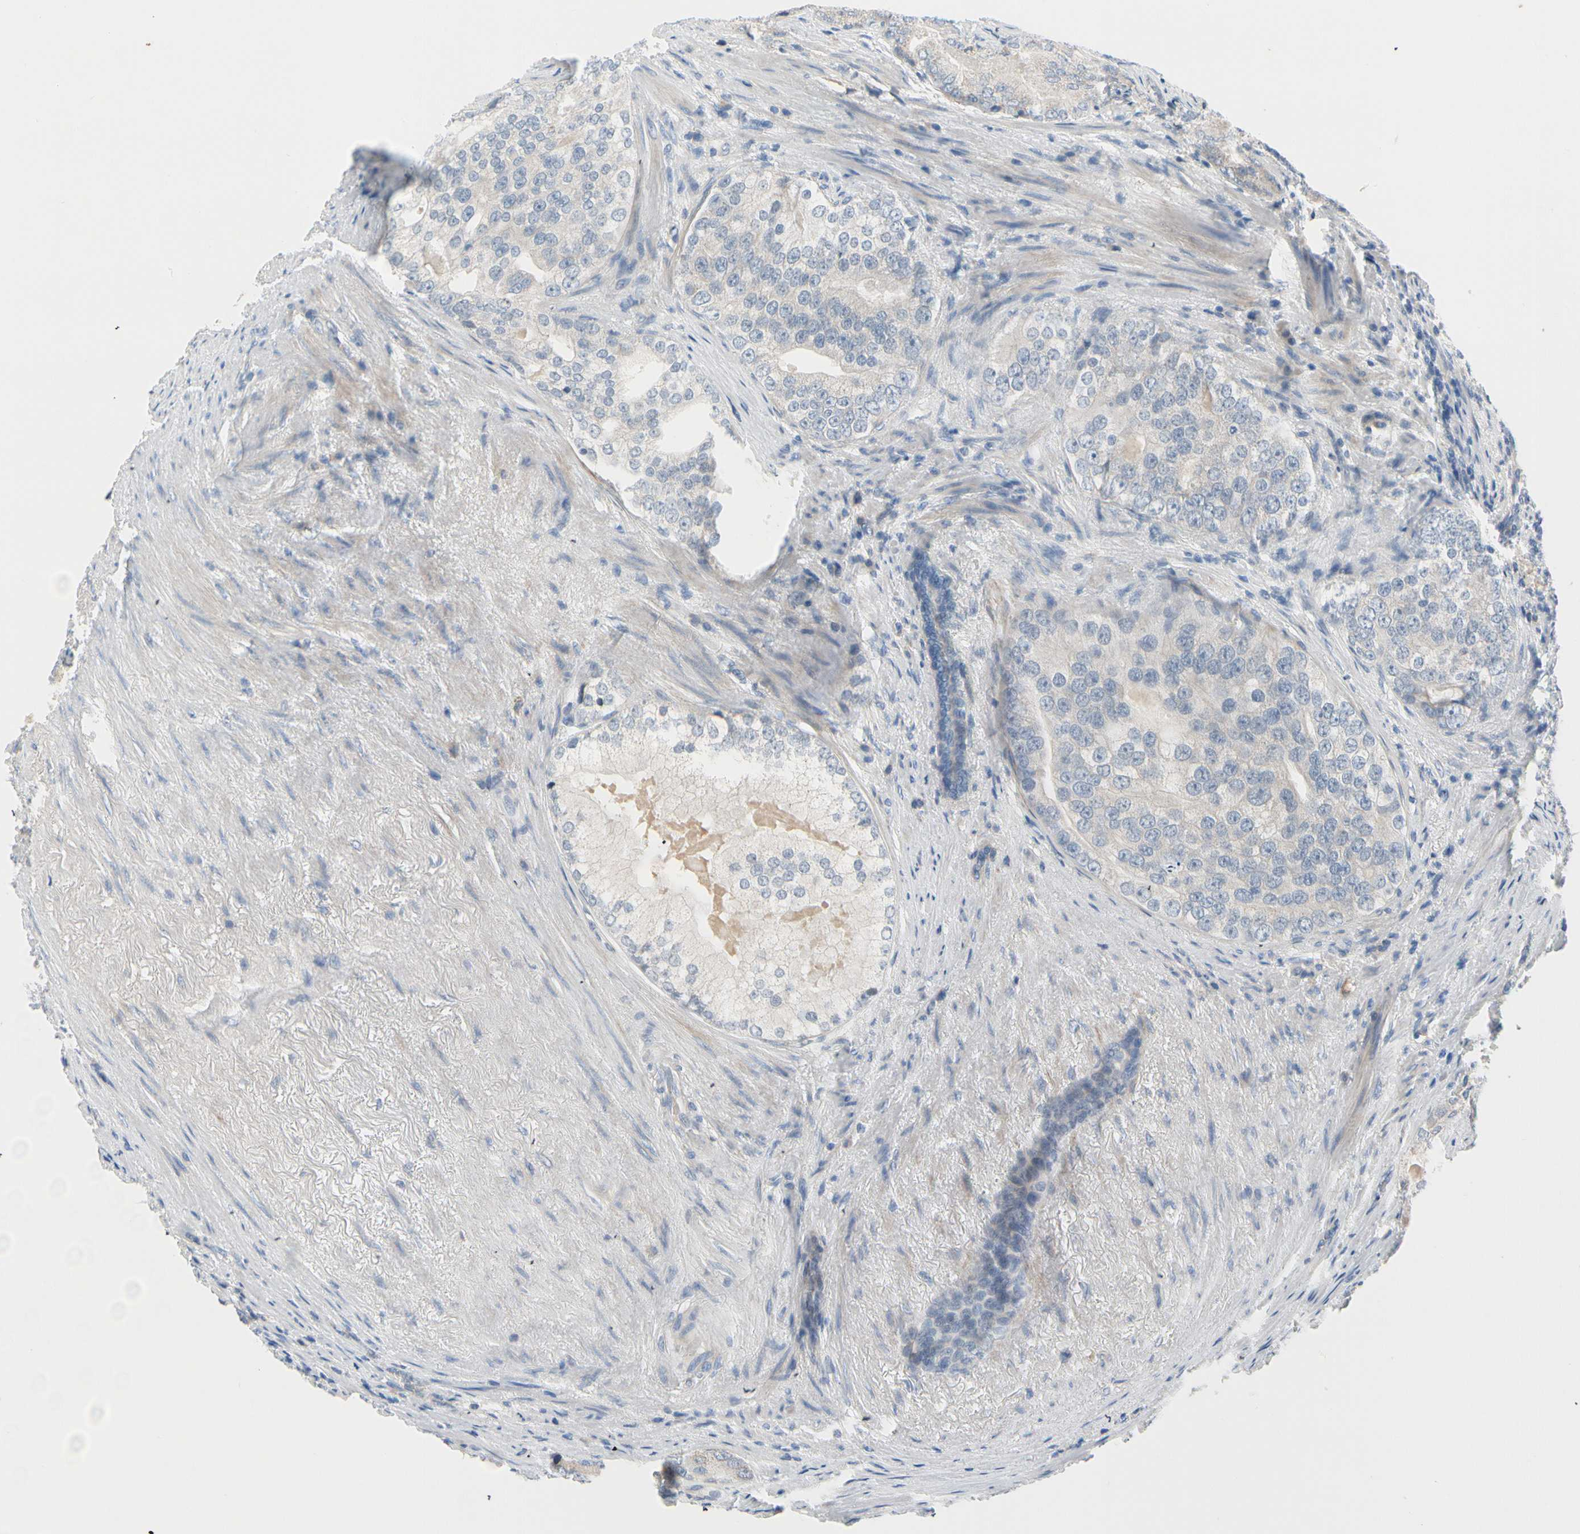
{"staining": {"intensity": "negative", "quantity": "none", "location": "none"}, "tissue": "prostate cancer", "cell_type": "Tumor cells", "image_type": "cancer", "snomed": [{"axis": "morphology", "description": "Adenocarcinoma, High grade"}, {"axis": "topography", "description": "Prostate"}], "caption": "Histopathology image shows no significant protein expression in tumor cells of high-grade adenocarcinoma (prostate).", "gene": "FCER2", "patient": {"sex": "male", "age": 66}}